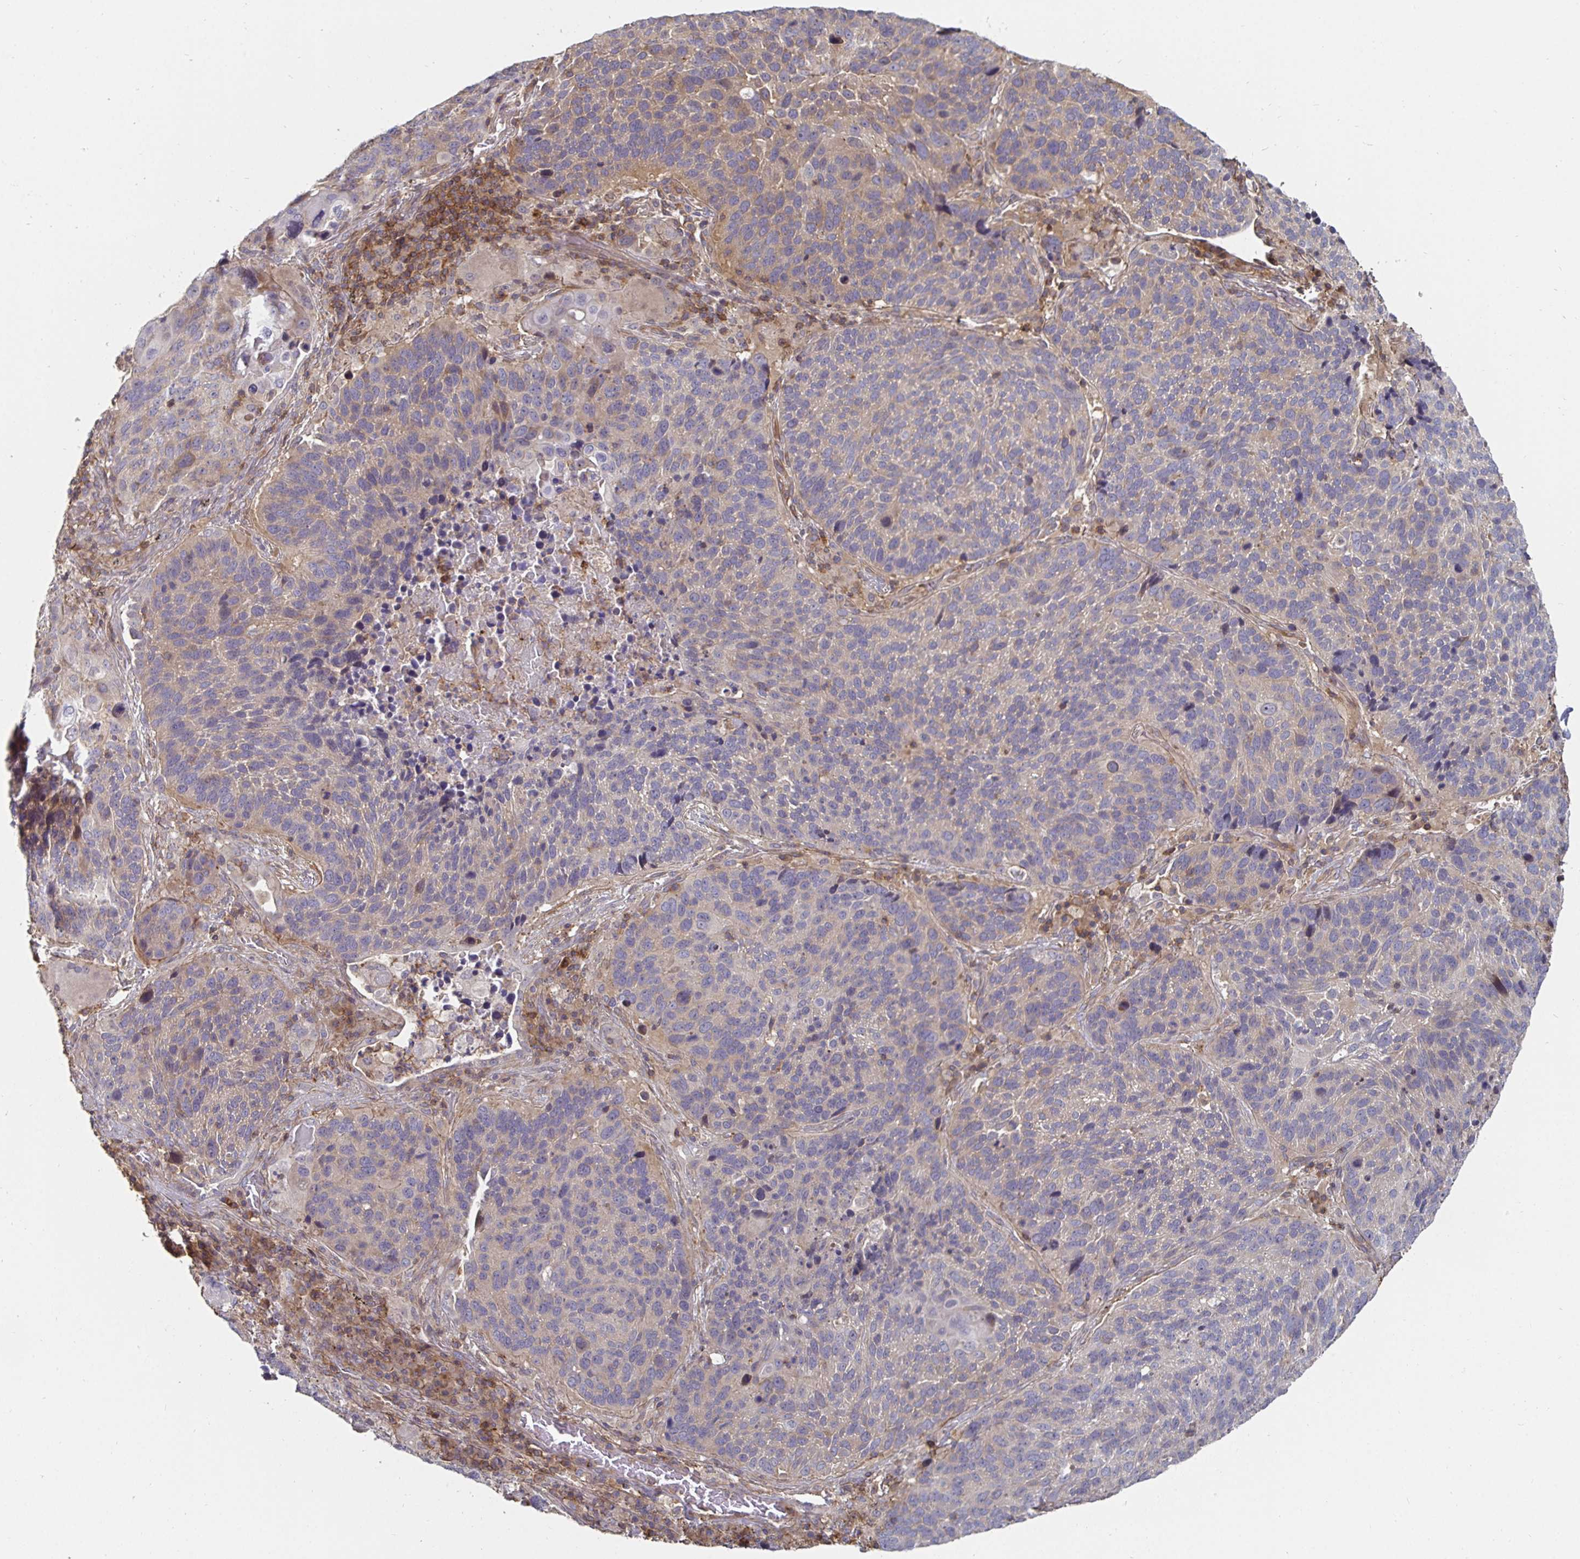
{"staining": {"intensity": "negative", "quantity": "none", "location": "none"}, "tissue": "lung cancer", "cell_type": "Tumor cells", "image_type": "cancer", "snomed": [{"axis": "morphology", "description": "Squamous cell carcinoma, NOS"}, {"axis": "topography", "description": "Lung"}], "caption": "IHC photomicrograph of human squamous cell carcinoma (lung) stained for a protein (brown), which reveals no positivity in tumor cells. (DAB immunohistochemistry (IHC) with hematoxylin counter stain).", "gene": "GJA4", "patient": {"sex": "male", "age": 68}}